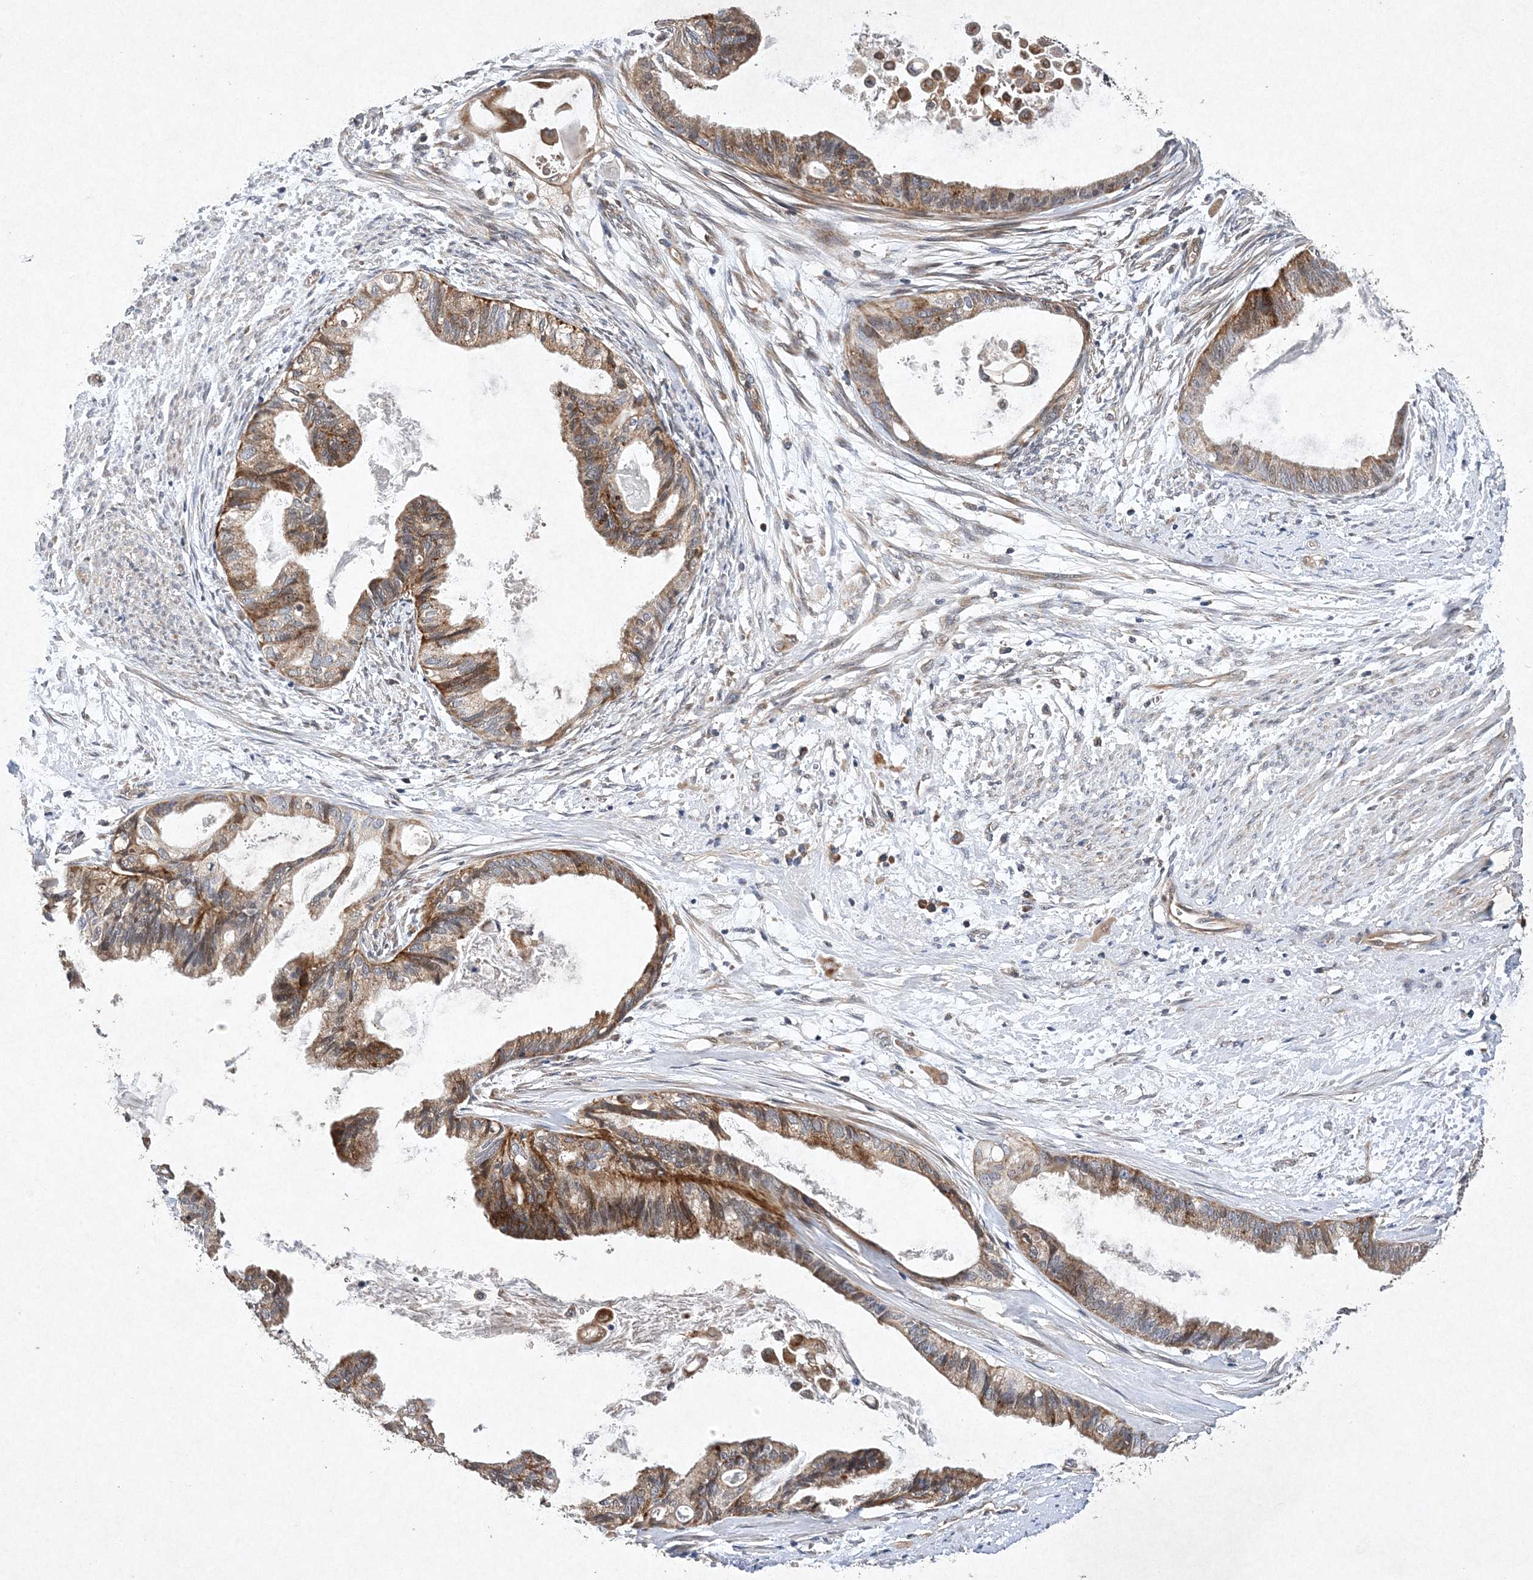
{"staining": {"intensity": "moderate", "quantity": ">75%", "location": "cytoplasmic/membranous"}, "tissue": "cervical cancer", "cell_type": "Tumor cells", "image_type": "cancer", "snomed": [{"axis": "morphology", "description": "Normal tissue, NOS"}, {"axis": "morphology", "description": "Adenocarcinoma, NOS"}, {"axis": "topography", "description": "Cervix"}, {"axis": "topography", "description": "Endometrium"}], "caption": "Immunohistochemical staining of cervical cancer reveals medium levels of moderate cytoplasmic/membranous staining in approximately >75% of tumor cells.", "gene": "PROSER1", "patient": {"sex": "female", "age": 86}}